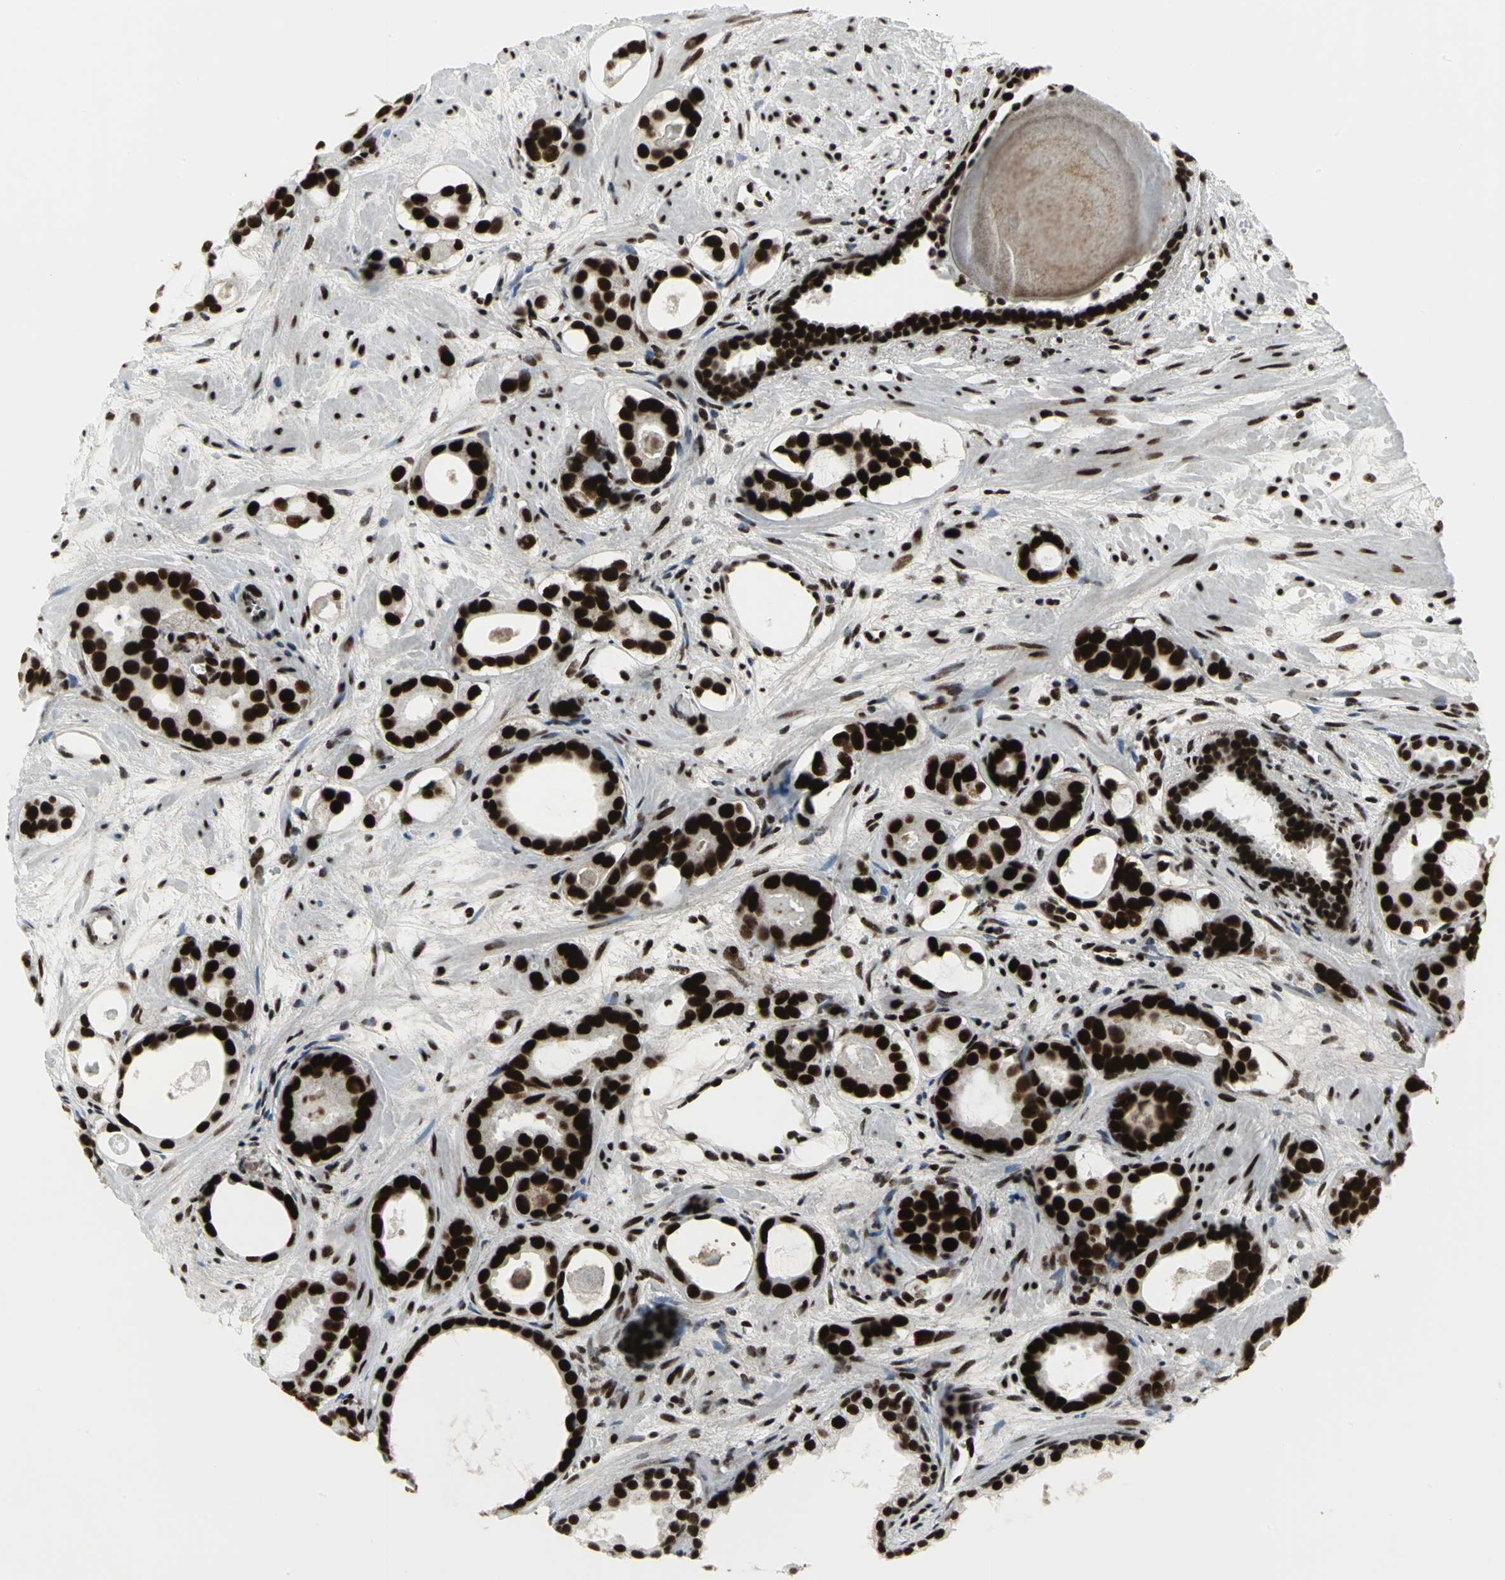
{"staining": {"intensity": "strong", "quantity": ">75%", "location": "cytoplasmic/membranous"}, "tissue": "prostate cancer", "cell_type": "Tumor cells", "image_type": "cancer", "snomed": [{"axis": "morphology", "description": "Adenocarcinoma, Low grade"}, {"axis": "topography", "description": "Prostate"}], "caption": "Strong cytoplasmic/membranous staining is identified in about >75% of tumor cells in prostate cancer (low-grade adenocarcinoma).", "gene": "SMARCA4", "patient": {"sex": "male", "age": 57}}